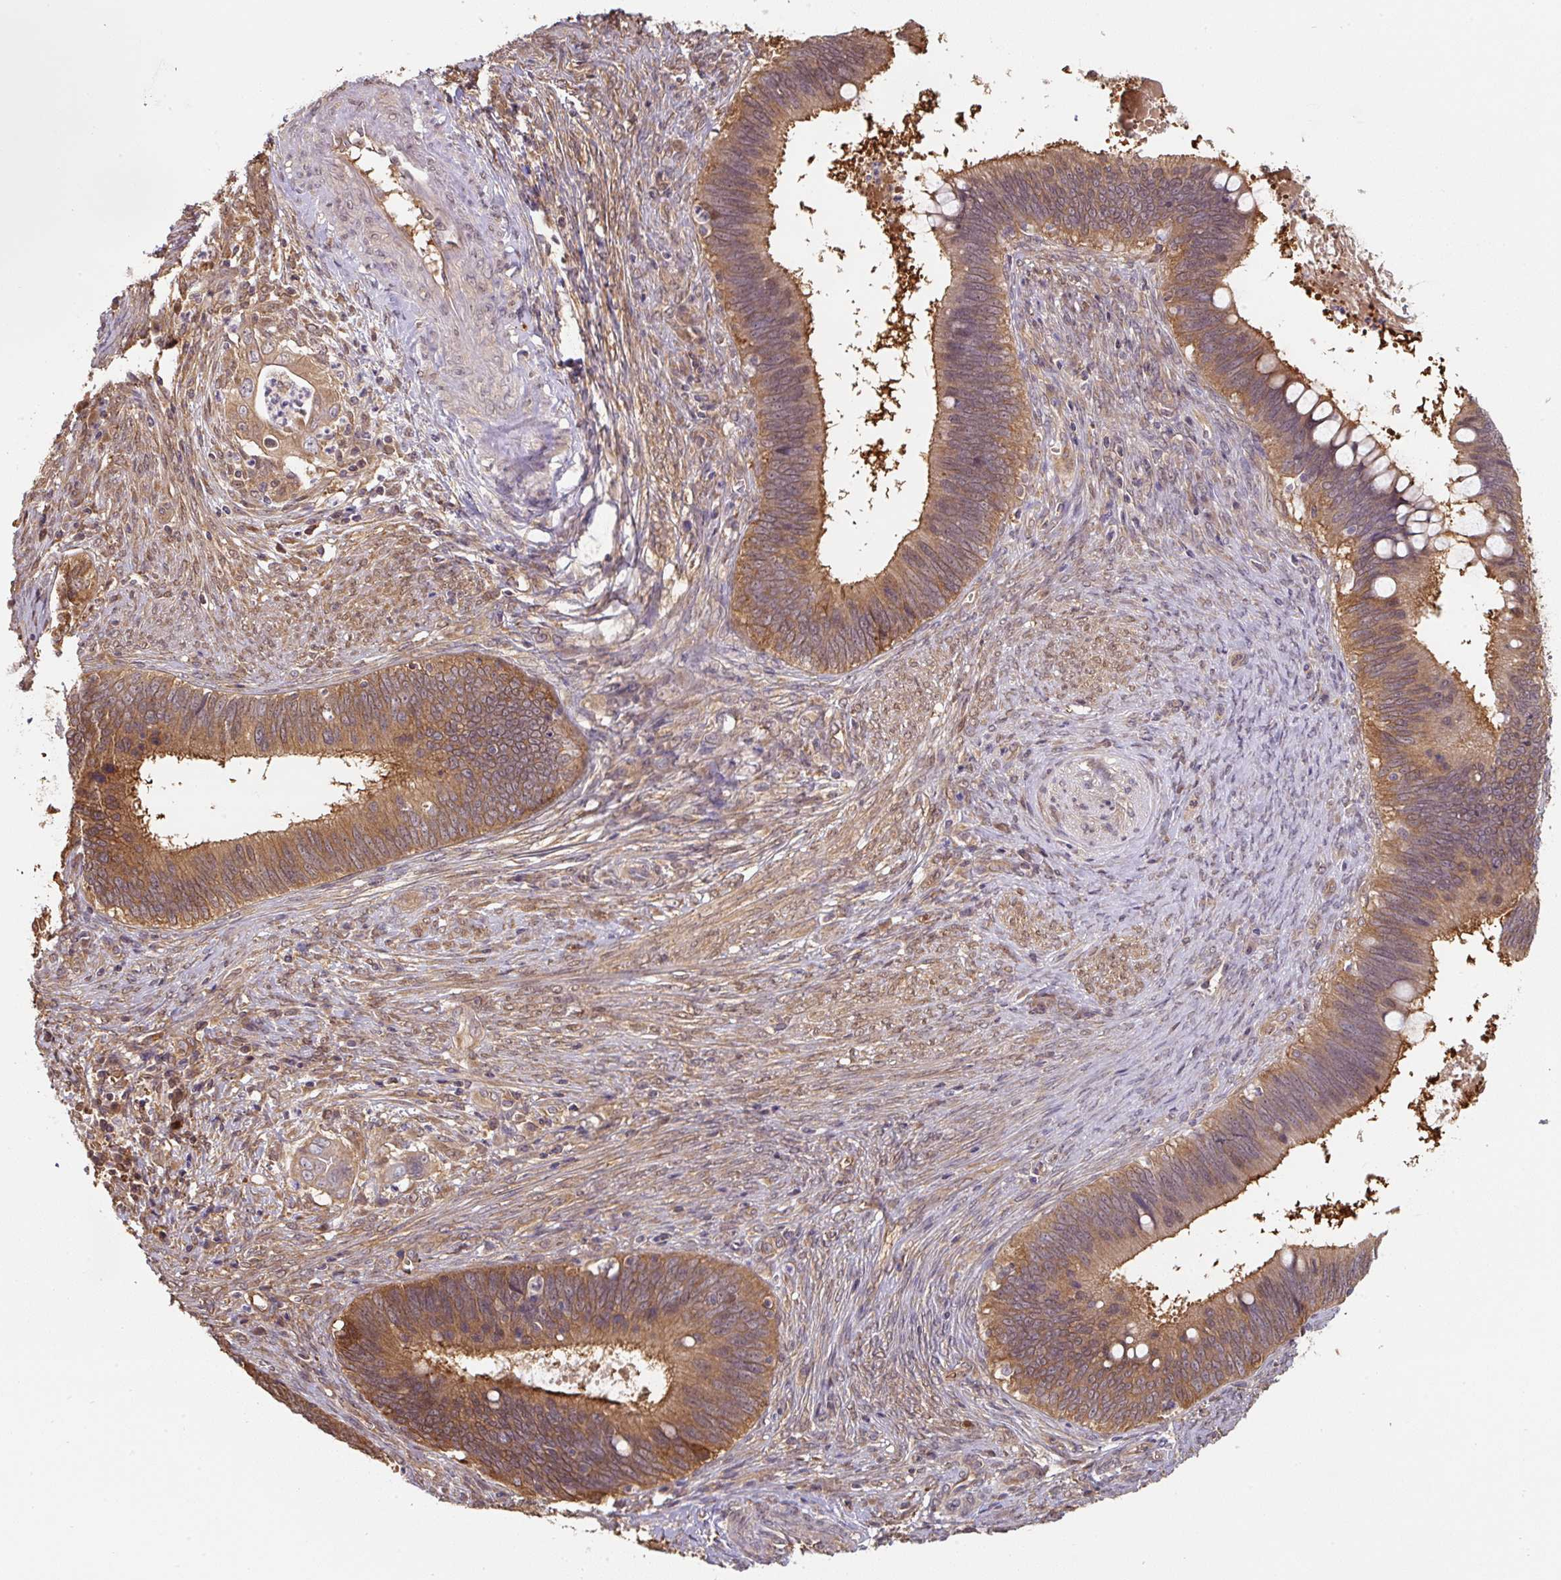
{"staining": {"intensity": "moderate", "quantity": ">75%", "location": "cytoplasmic/membranous"}, "tissue": "cervical cancer", "cell_type": "Tumor cells", "image_type": "cancer", "snomed": [{"axis": "morphology", "description": "Adenocarcinoma, NOS"}, {"axis": "topography", "description": "Cervix"}], "caption": "A micrograph showing moderate cytoplasmic/membranous positivity in about >75% of tumor cells in cervical cancer (adenocarcinoma), as visualized by brown immunohistochemical staining.", "gene": "ST13", "patient": {"sex": "female", "age": 42}}